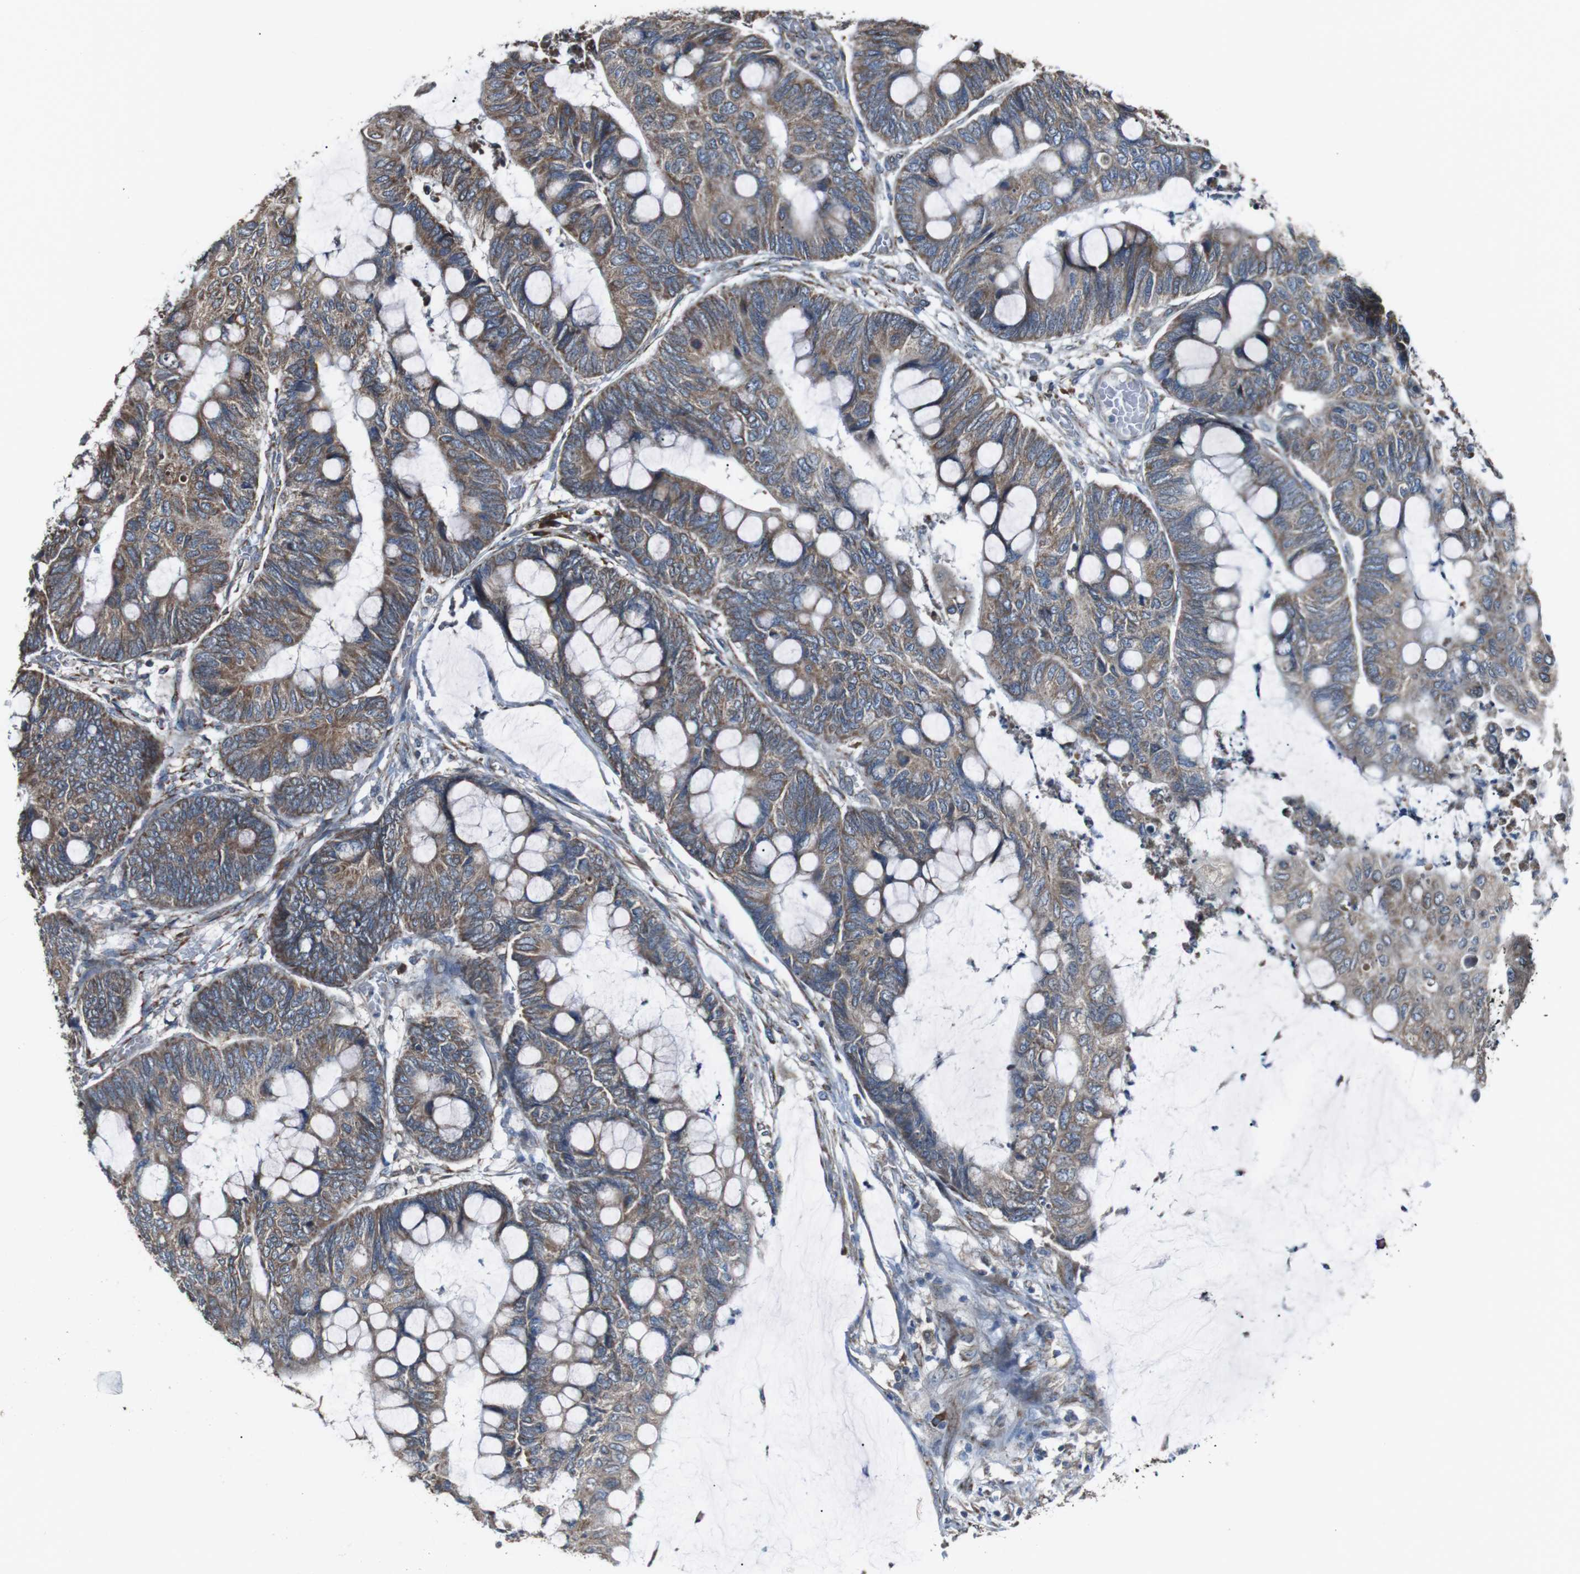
{"staining": {"intensity": "moderate", "quantity": ">75%", "location": "cytoplasmic/membranous"}, "tissue": "colorectal cancer", "cell_type": "Tumor cells", "image_type": "cancer", "snomed": [{"axis": "morphology", "description": "Normal tissue, NOS"}, {"axis": "morphology", "description": "Adenocarcinoma, NOS"}, {"axis": "topography", "description": "Rectum"}], "caption": "Adenocarcinoma (colorectal) stained for a protein reveals moderate cytoplasmic/membranous positivity in tumor cells.", "gene": "CISD2", "patient": {"sex": "male", "age": 92}}